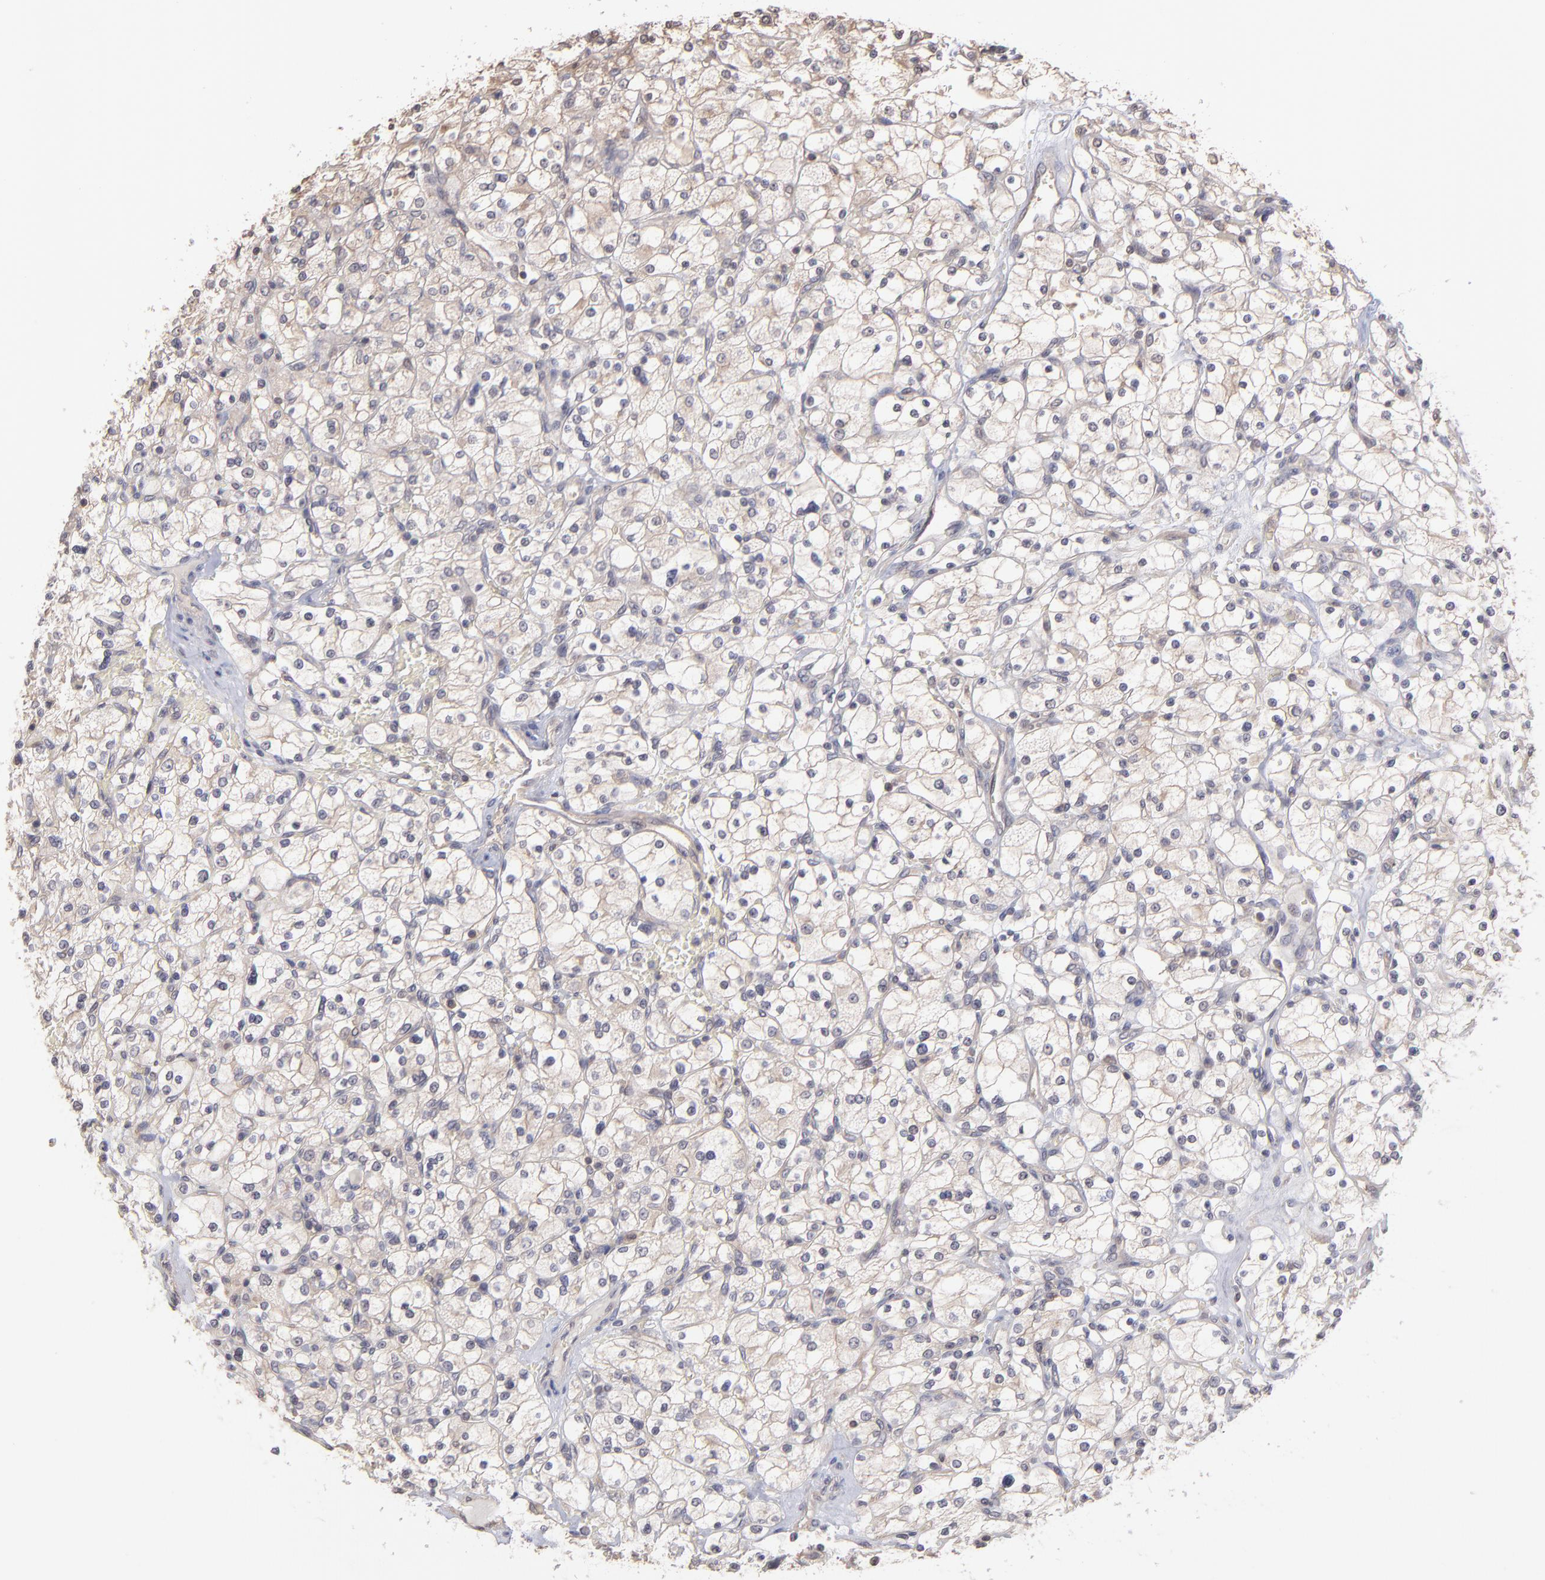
{"staining": {"intensity": "moderate", "quantity": "25%-75%", "location": "cytoplasmic/membranous"}, "tissue": "renal cancer", "cell_type": "Tumor cells", "image_type": "cancer", "snomed": [{"axis": "morphology", "description": "Adenocarcinoma, NOS"}, {"axis": "topography", "description": "Kidney"}], "caption": "The photomicrograph displays immunohistochemical staining of adenocarcinoma (renal). There is moderate cytoplasmic/membranous expression is identified in approximately 25%-75% of tumor cells.", "gene": "MAP2K2", "patient": {"sex": "female", "age": 83}}